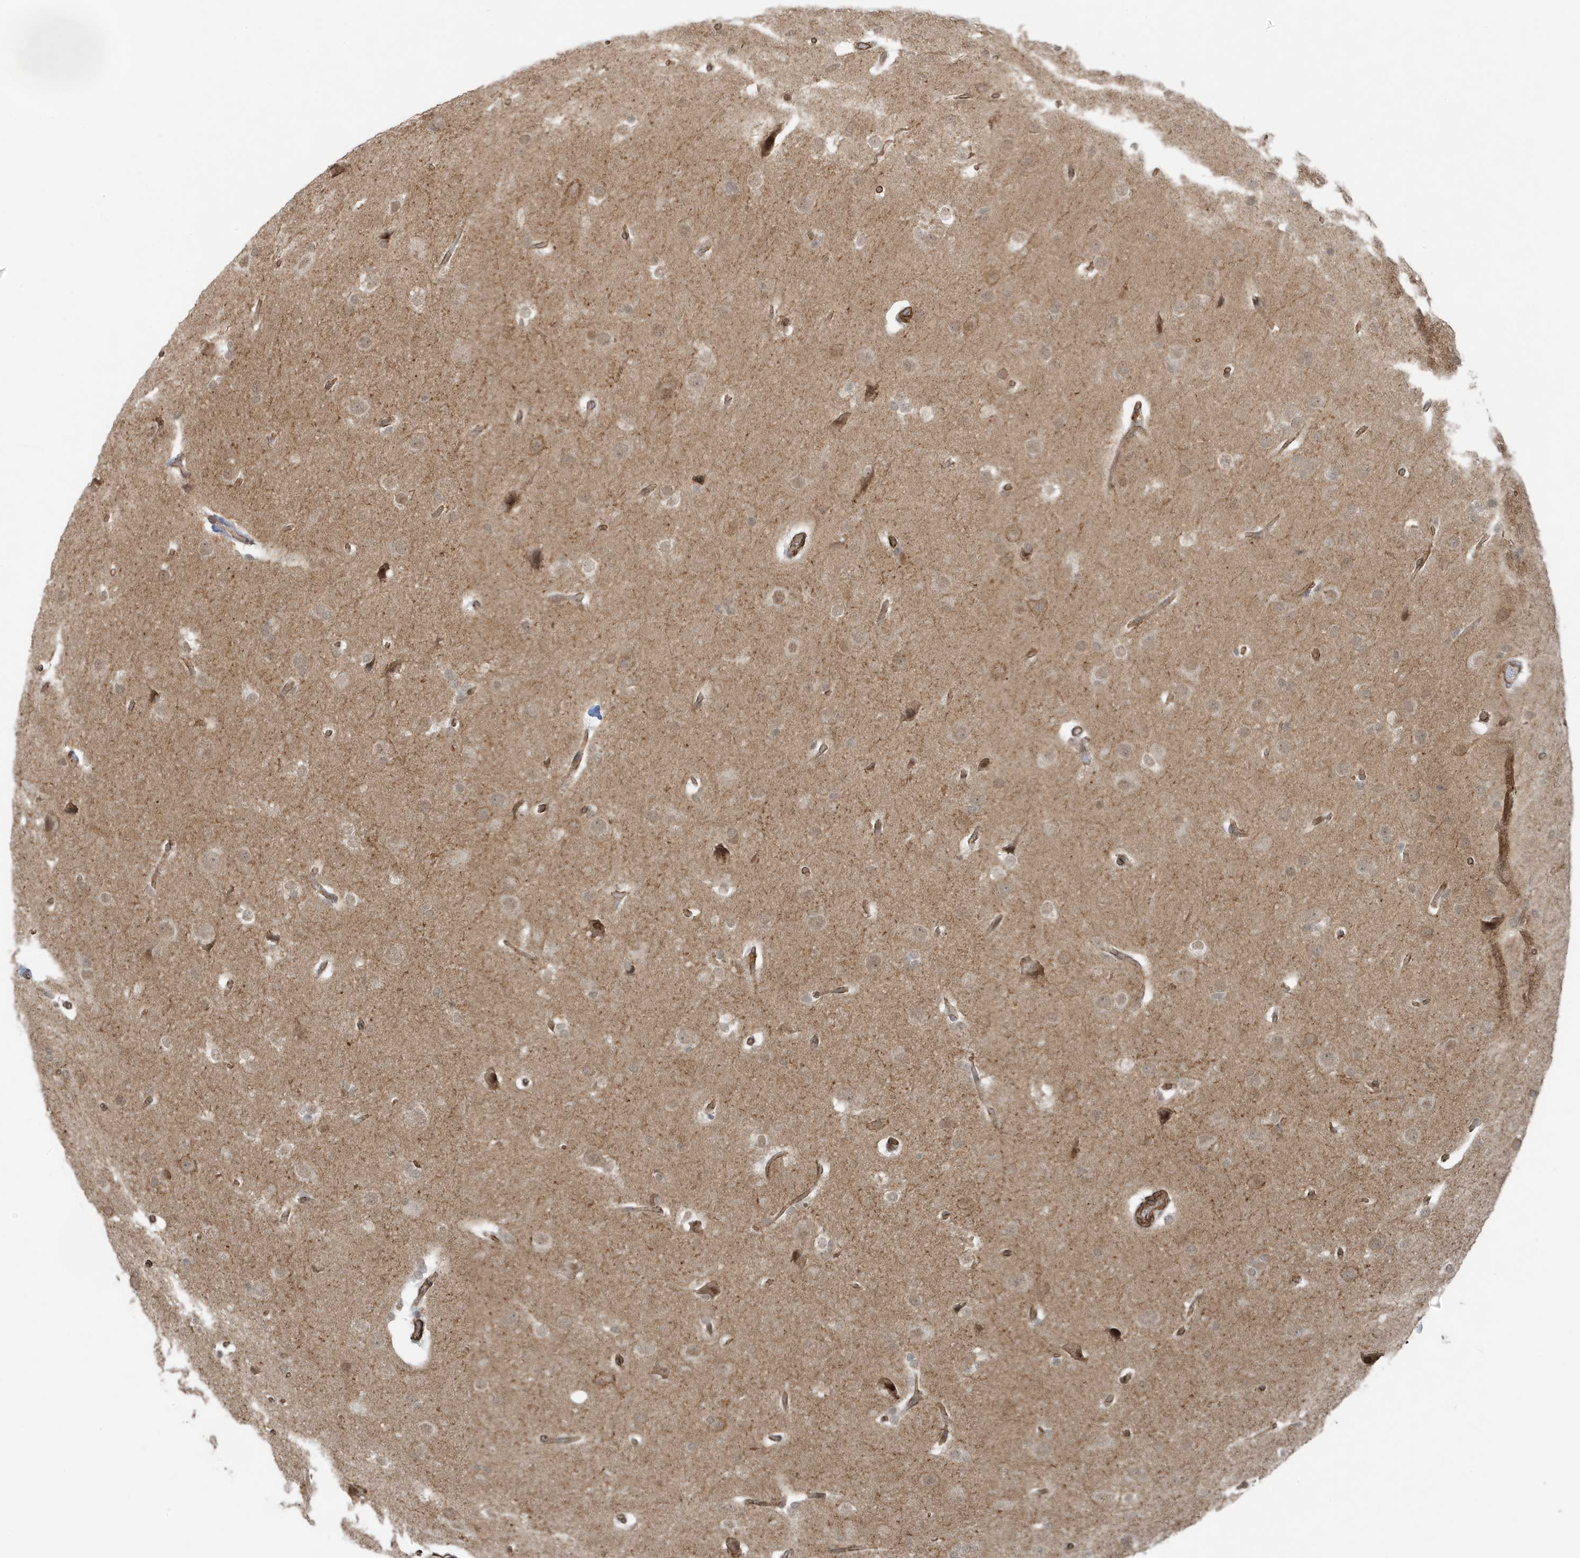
{"staining": {"intensity": "moderate", "quantity": ">75%", "location": "cytoplasmic/membranous"}, "tissue": "glioma", "cell_type": "Tumor cells", "image_type": "cancer", "snomed": [{"axis": "morphology", "description": "Glioma, malignant, Low grade"}, {"axis": "topography", "description": "Brain"}], "caption": "This histopathology image shows glioma stained with immunohistochemistry (IHC) to label a protein in brown. The cytoplasmic/membranous of tumor cells show moderate positivity for the protein. Nuclei are counter-stained blue.", "gene": "CHCHD4", "patient": {"sex": "female", "age": 37}}